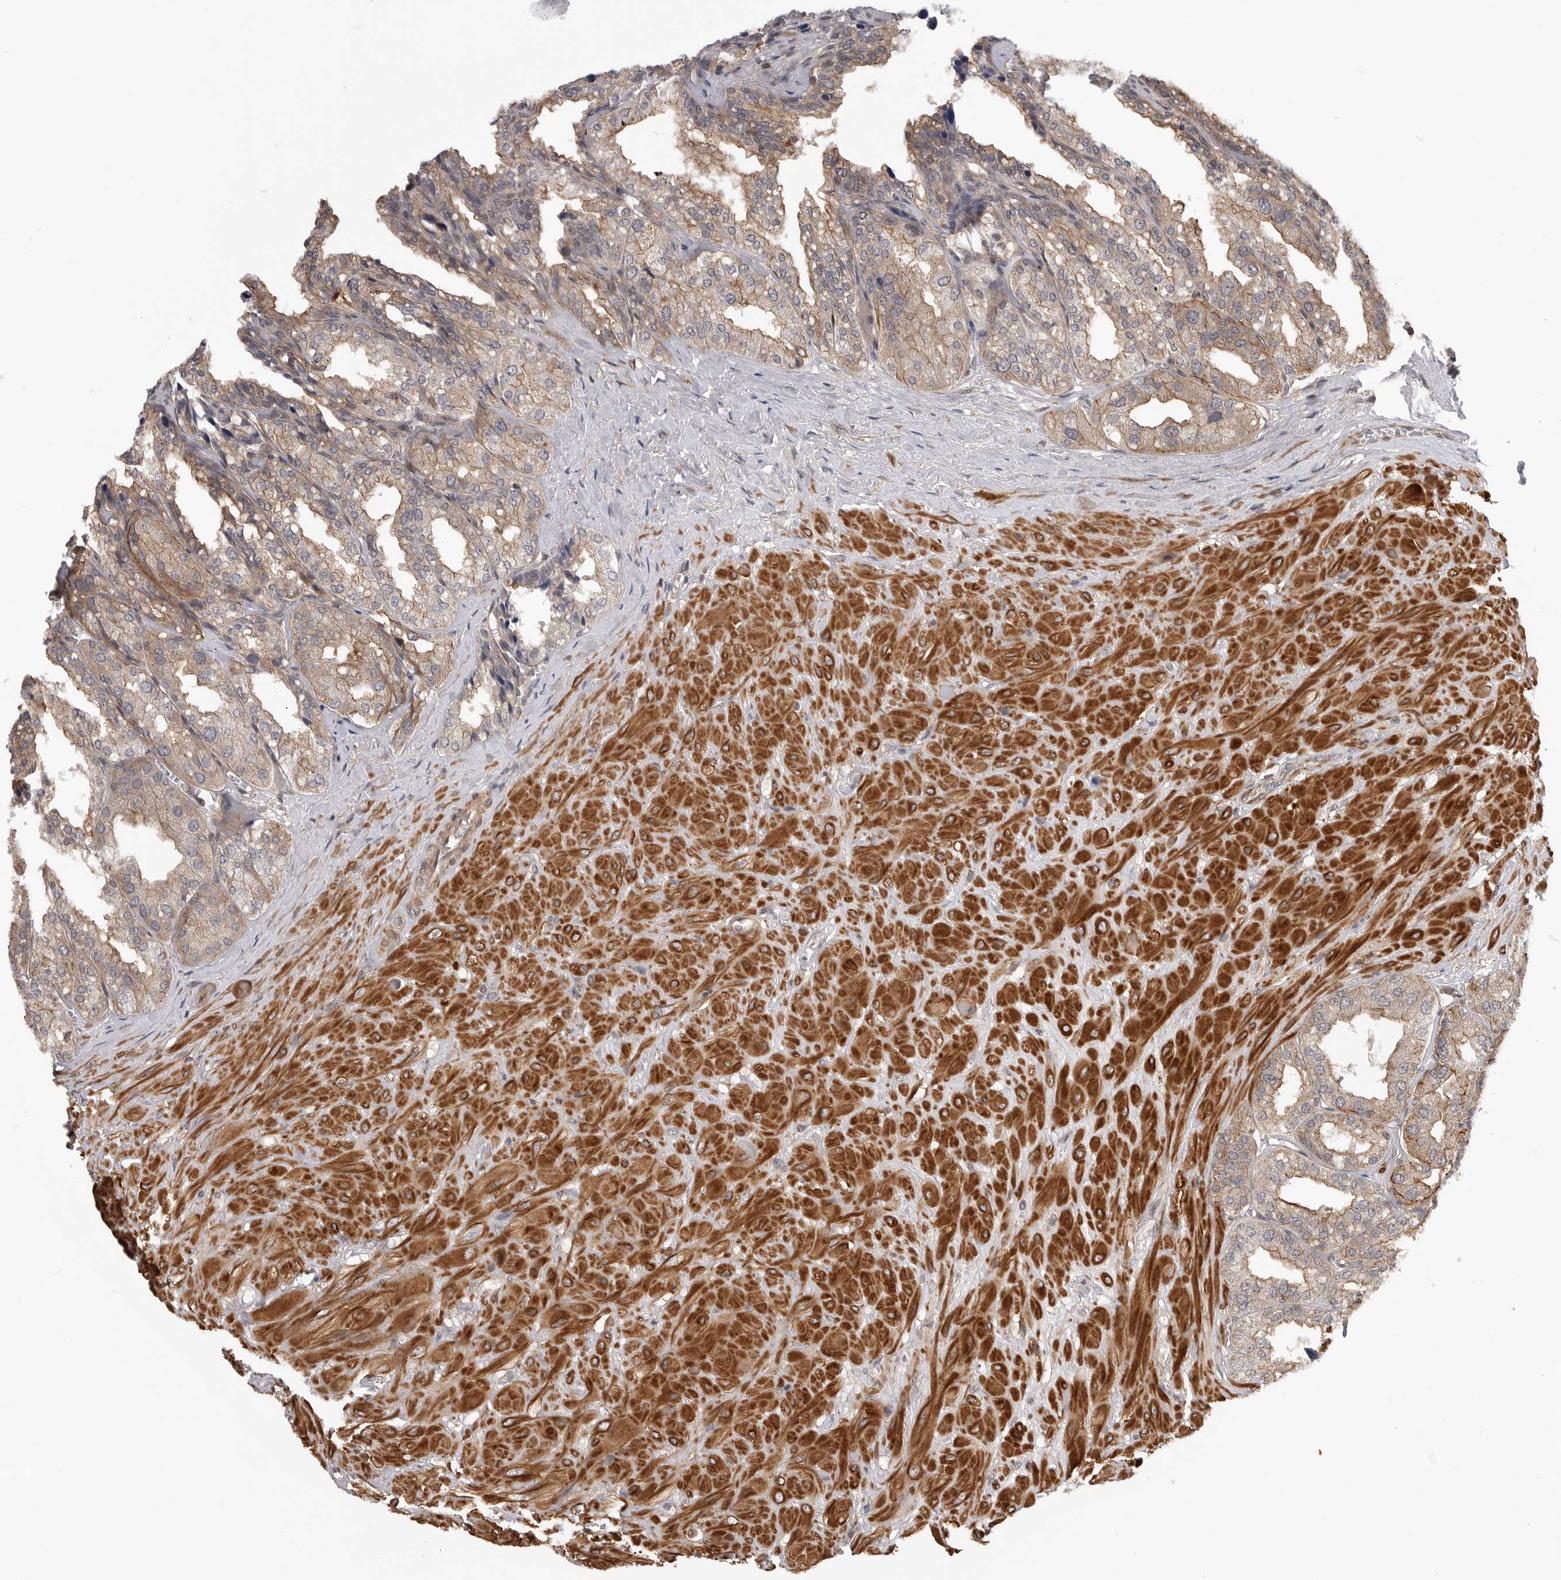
{"staining": {"intensity": "weak", "quantity": "25%-75%", "location": "cytoplasmic/membranous"}, "tissue": "seminal vesicle", "cell_type": "Glandular cells", "image_type": "normal", "snomed": [{"axis": "morphology", "description": "Normal tissue, NOS"}, {"axis": "topography", "description": "Prostate"}, {"axis": "topography", "description": "Seminal veicle"}], "caption": "IHC photomicrograph of normal human seminal vesicle stained for a protein (brown), which demonstrates low levels of weak cytoplasmic/membranous expression in about 25%-75% of glandular cells.", "gene": "TRIM56", "patient": {"sex": "male", "age": 51}}